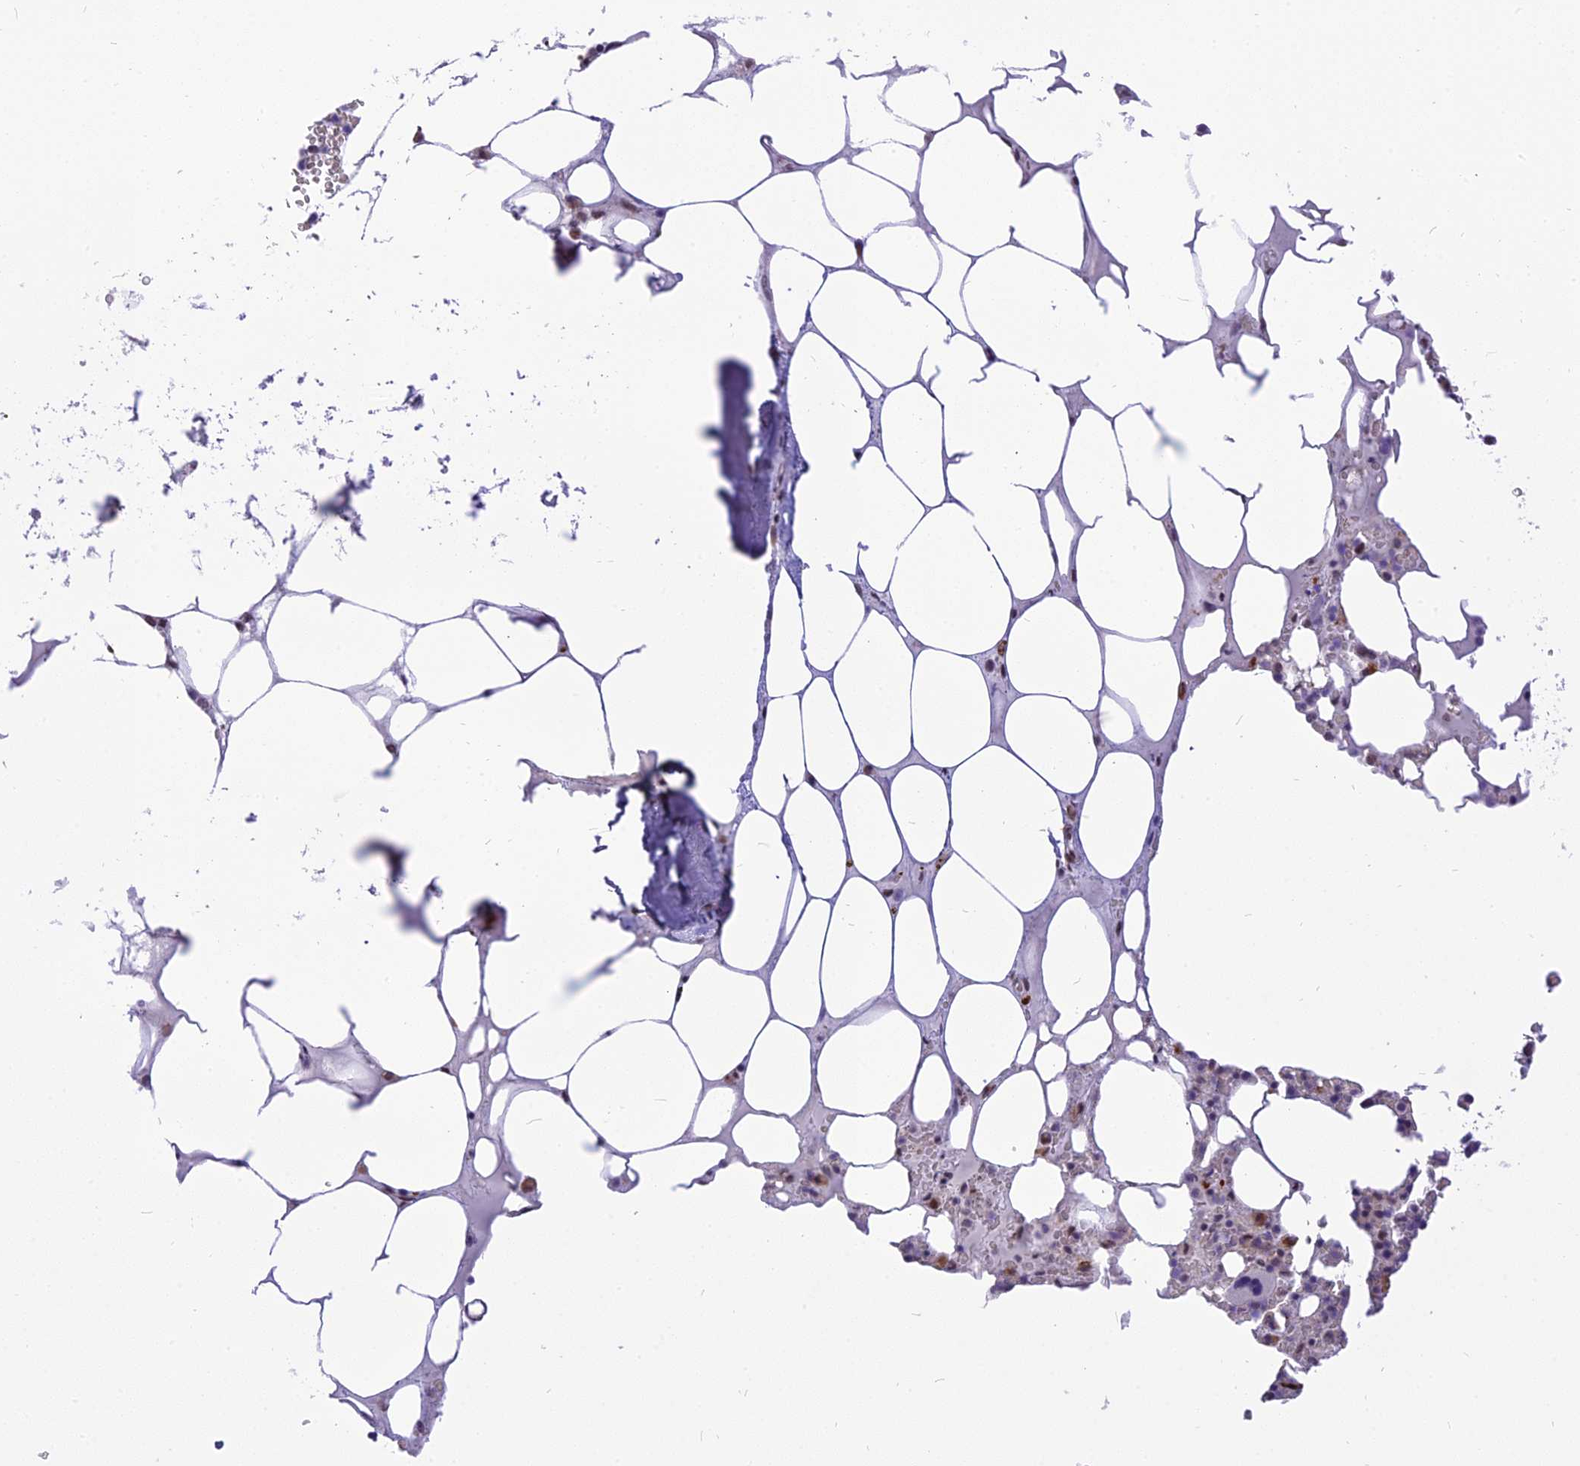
{"staining": {"intensity": "strong", "quantity": "25%-75%", "location": "nuclear"}, "tissue": "bone marrow", "cell_type": "Hematopoietic cells", "image_type": "normal", "snomed": [{"axis": "morphology", "description": "Normal tissue, NOS"}, {"axis": "topography", "description": "Bone marrow"}], "caption": "The photomicrograph reveals staining of normal bone marrow, revealing strong nuclear protein positivity (brown color) within hematopoietic cells.", "gene": "IRF2BP1", "patient": {"sex": "male", "age": 64}}